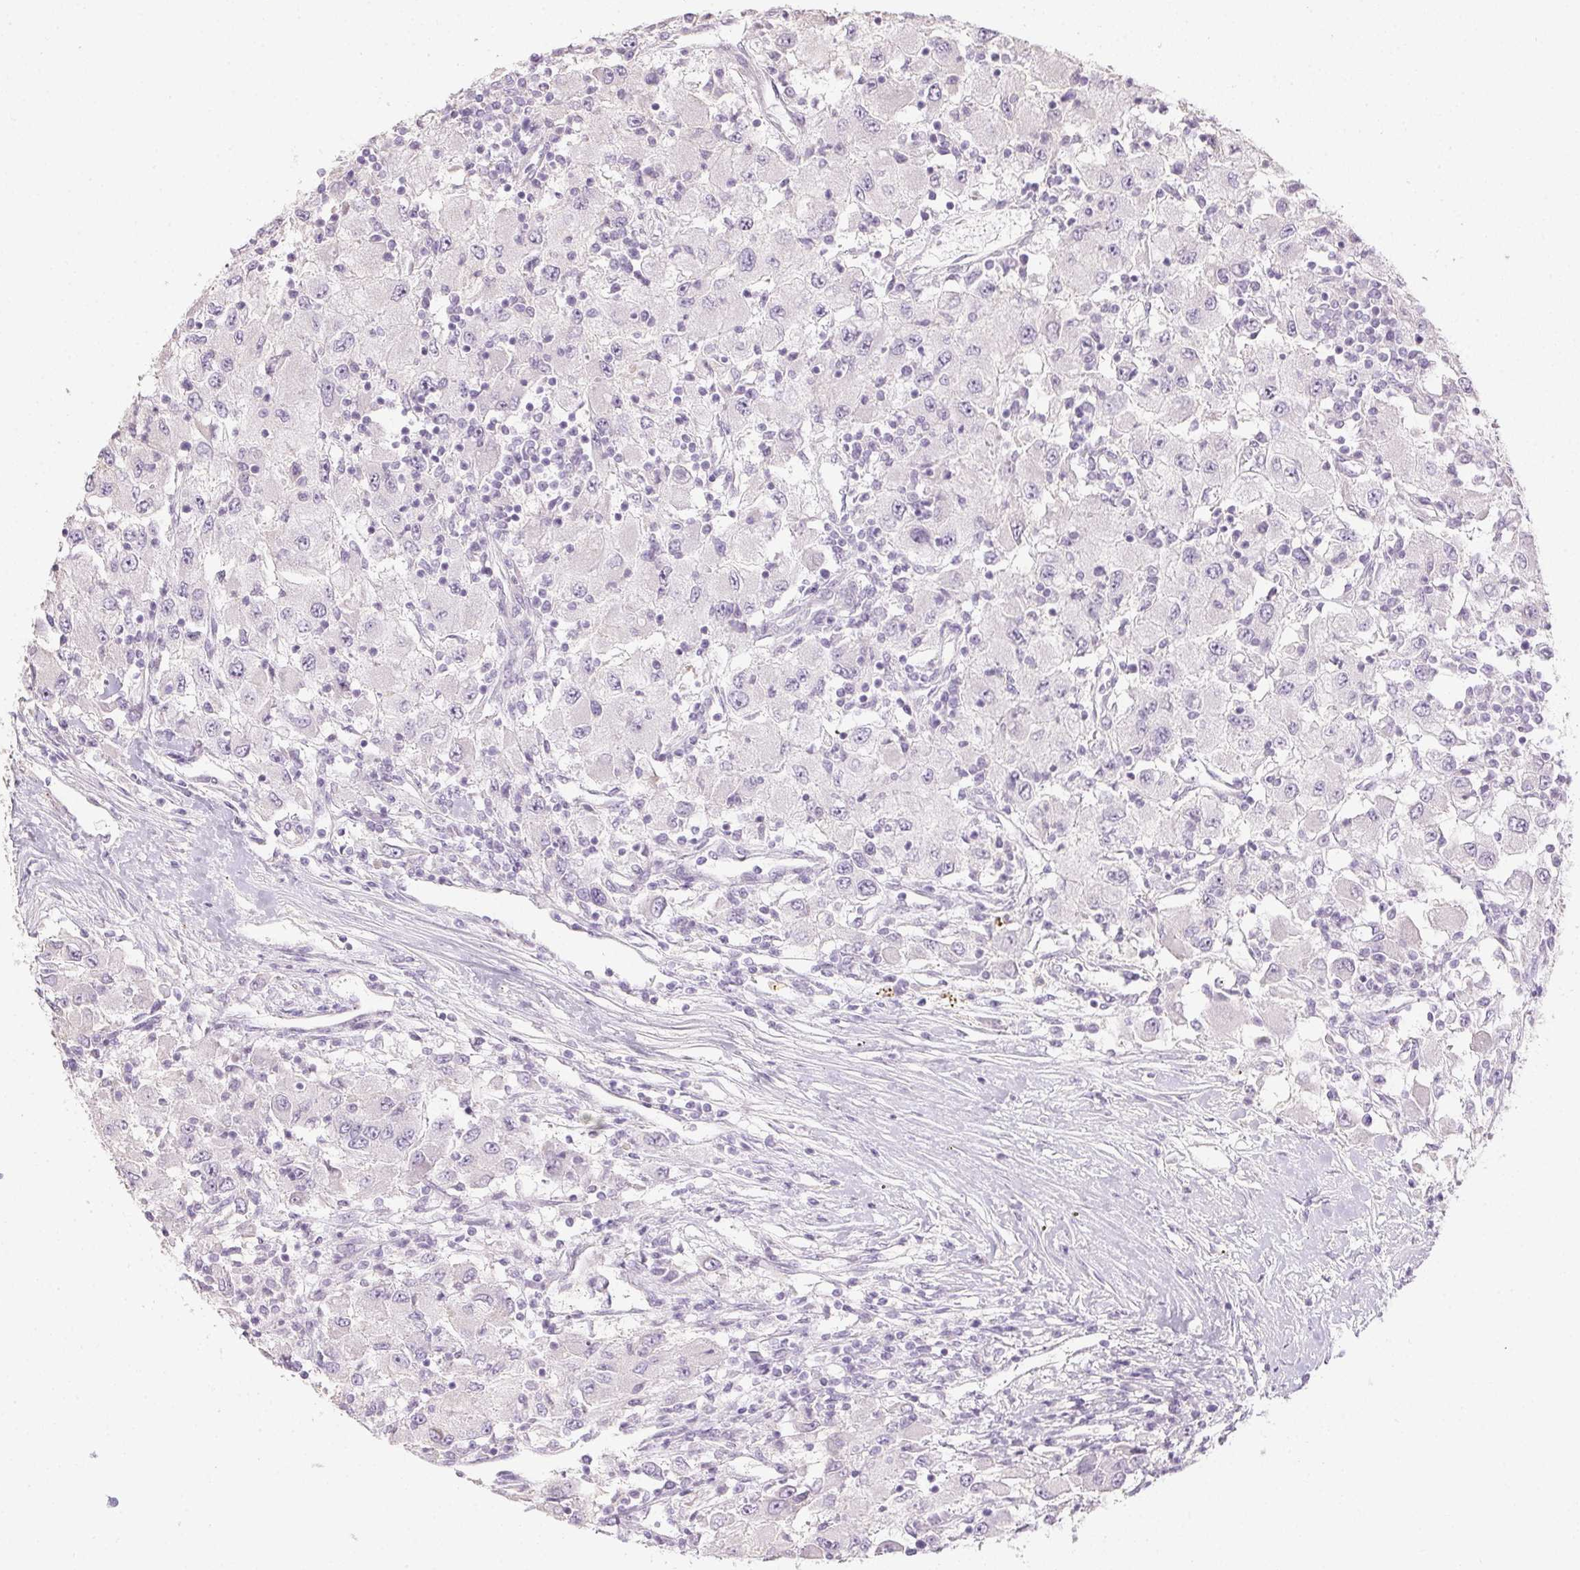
{"staining": {"intensity": "negative", "quantity": "none", "location": "none"}, "tissue": "renal cancer", "cell_type": "Tumor cells", "image_type": "cancer", "snomed": [{"axis": "morphology", "description": "Adenocarcinoma, NOS"}, {"axis": "topography", "description": "Kidney"}], "caption": "Renal cancer (adenocarcinoma) stained for a protein using immunohistochemistry demonstrates no staining tumor cells.", "gene": "CTCFL", "patient": {"sex": "female", "age": 67}}